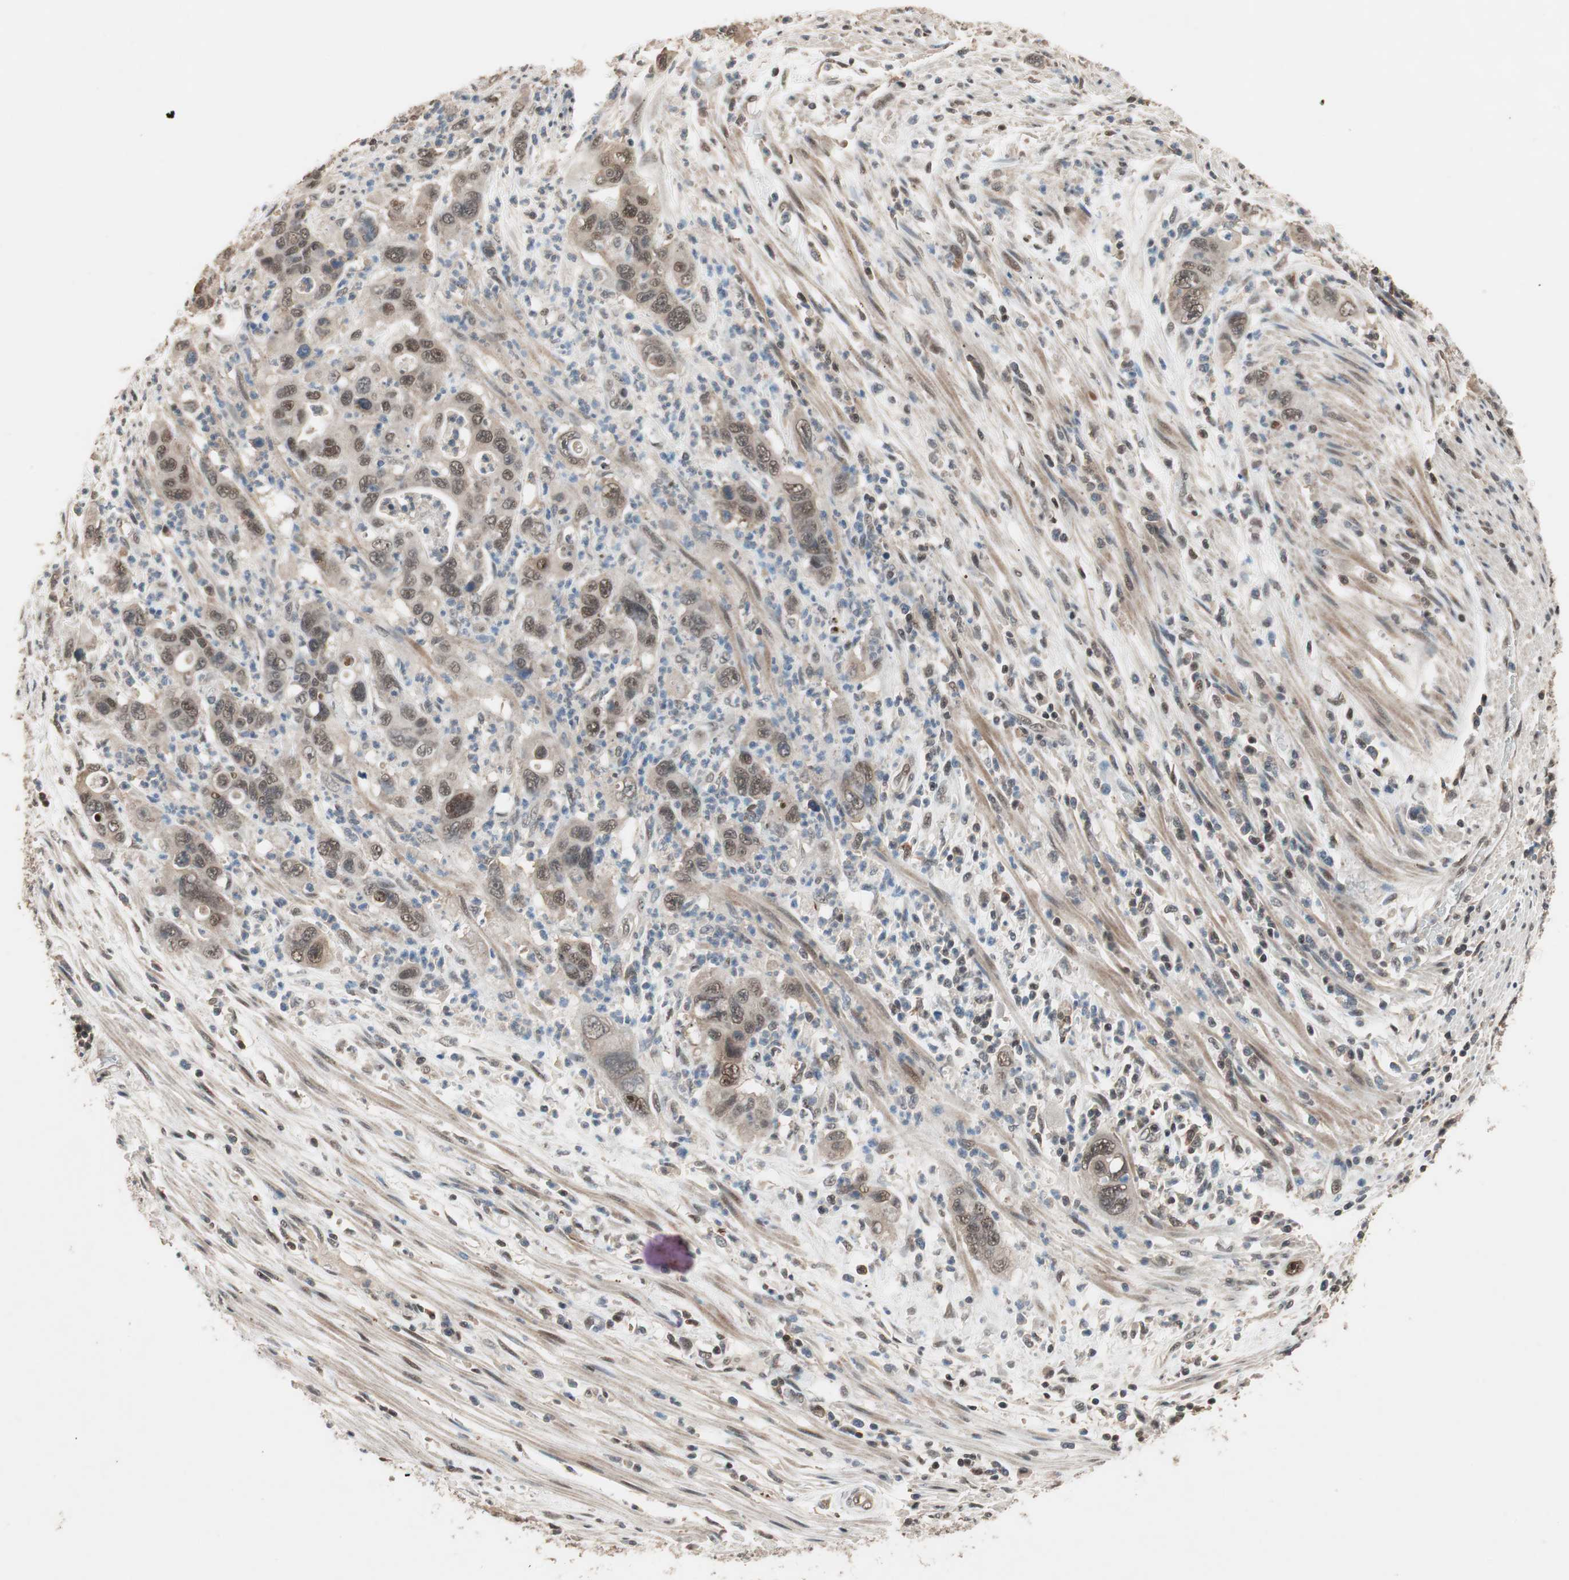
{"staining": {"intensity": "moderate", "quantity": ">75%", "location": "cytoplasmic/membranous,nuclear"}, "tissue": "pancreatic cancer", "cell_type": "Tumor cells", "image_type": "cancer", "snomed": [{"axis": "morphology", "description": "Adenocarcinoma, NOS"}, {"axis": "topography", "description": "Pancreas"}], "caption": "This is a micrograph of immunohistochemistry (IHC) staining of pancreatic adenocarcinoma, which shows moderate positivity in the cytoplasmic/membranous and nuclear of tumor cells.", "gene": "GART", "patient": {"sex": "female", "age": 71}}